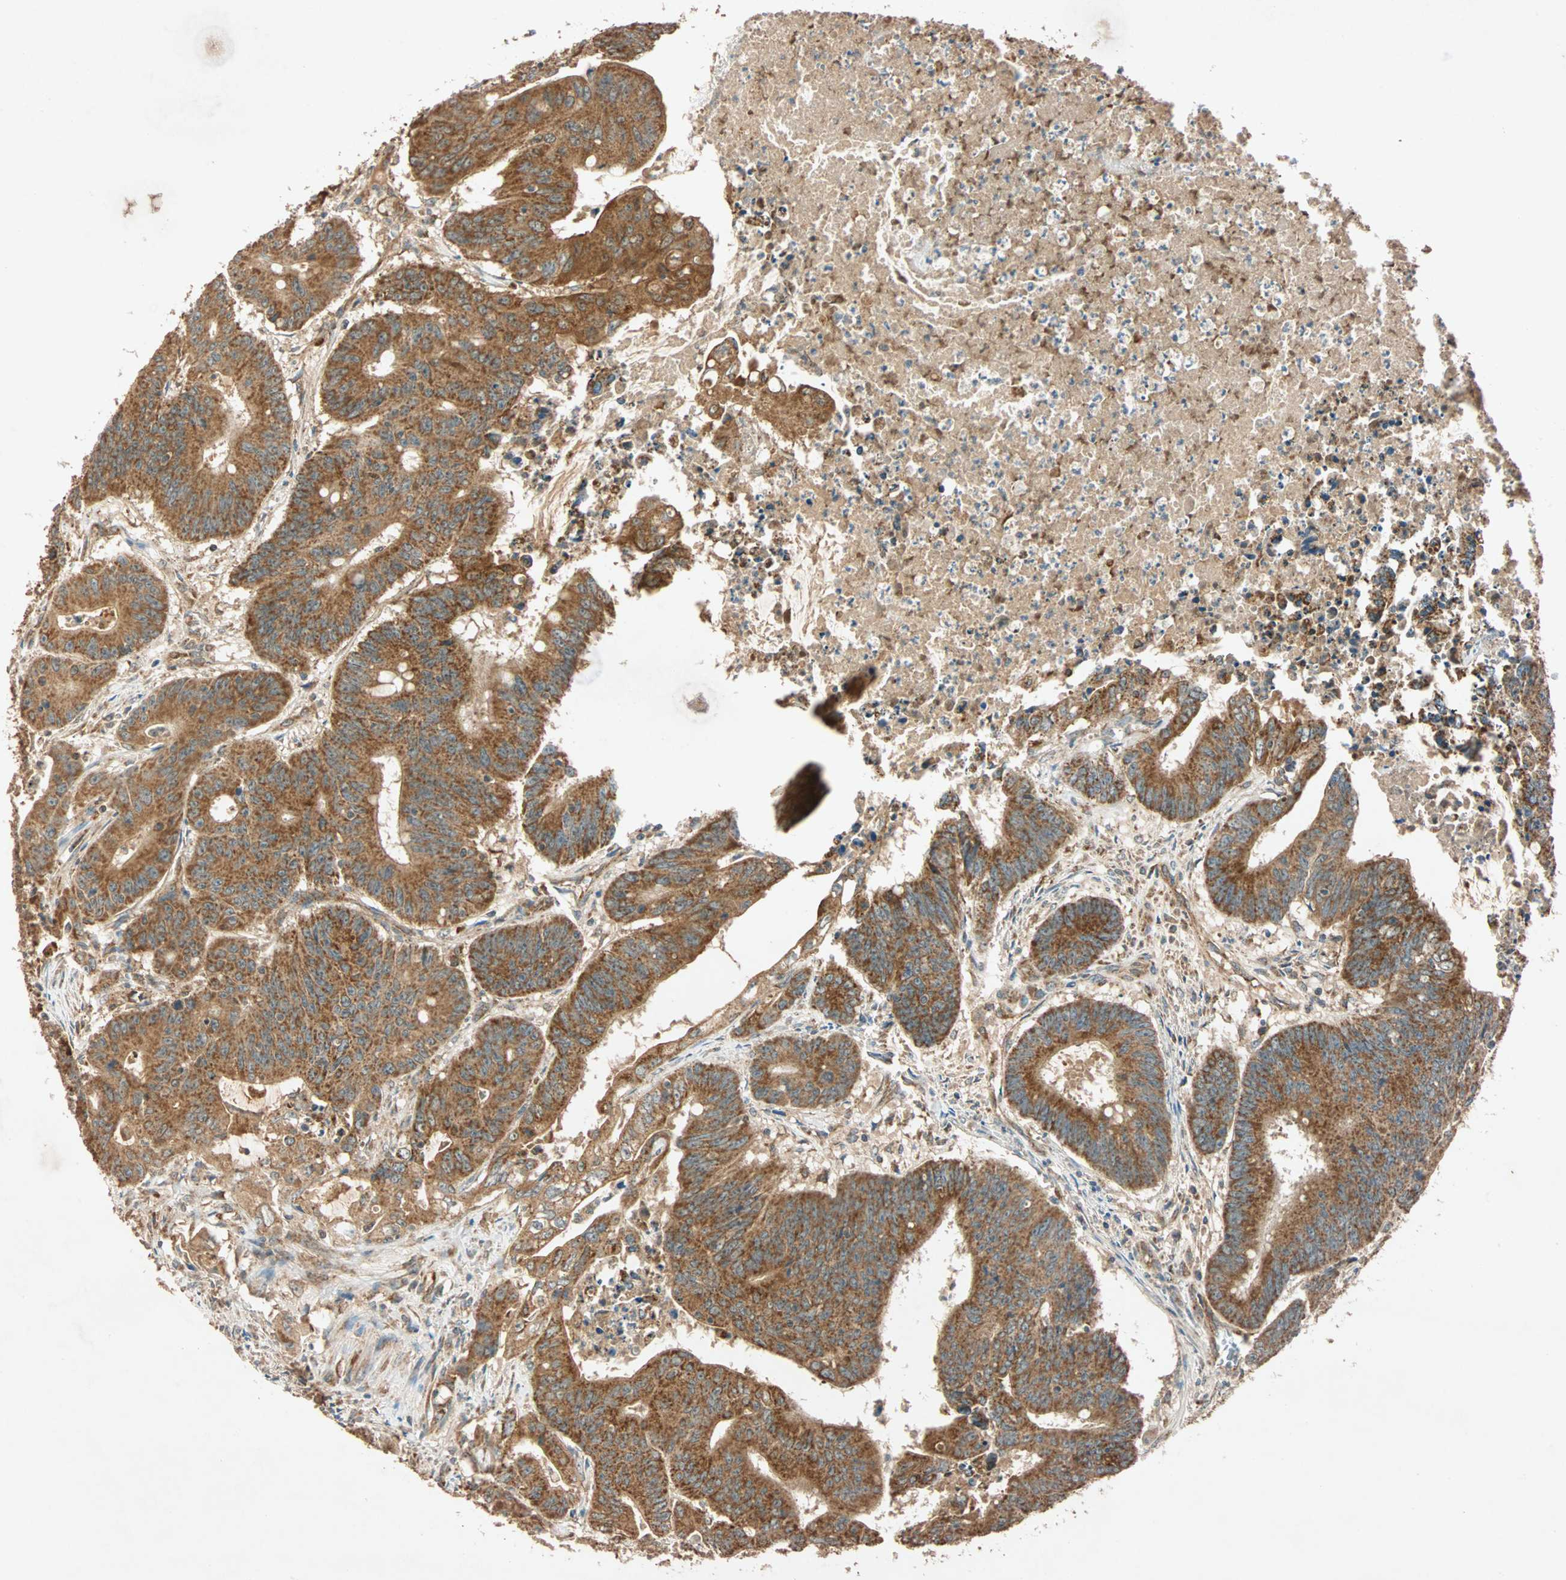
{"staining": {"intensity": "strong", "quantity": ">75%", "location": "cytoplasmic/membranous"}, "tissue": "colorectal cancer", "cell_type": "Tumor cells", "image_type": "cancer", "snomed": [{"axis": "morphology", "description": "Adenocarcinoma, NOS"}, {"axis": "topography", "description": "Colon"}], "caption": "The image reveals a brown stain indicating the presence of a protein in the cytoplasmic/membranous of tumor cells in colorectal adenocarcinoma.", "gene": "MAPK1", "patient": {"sex": "male", "age": 45}}